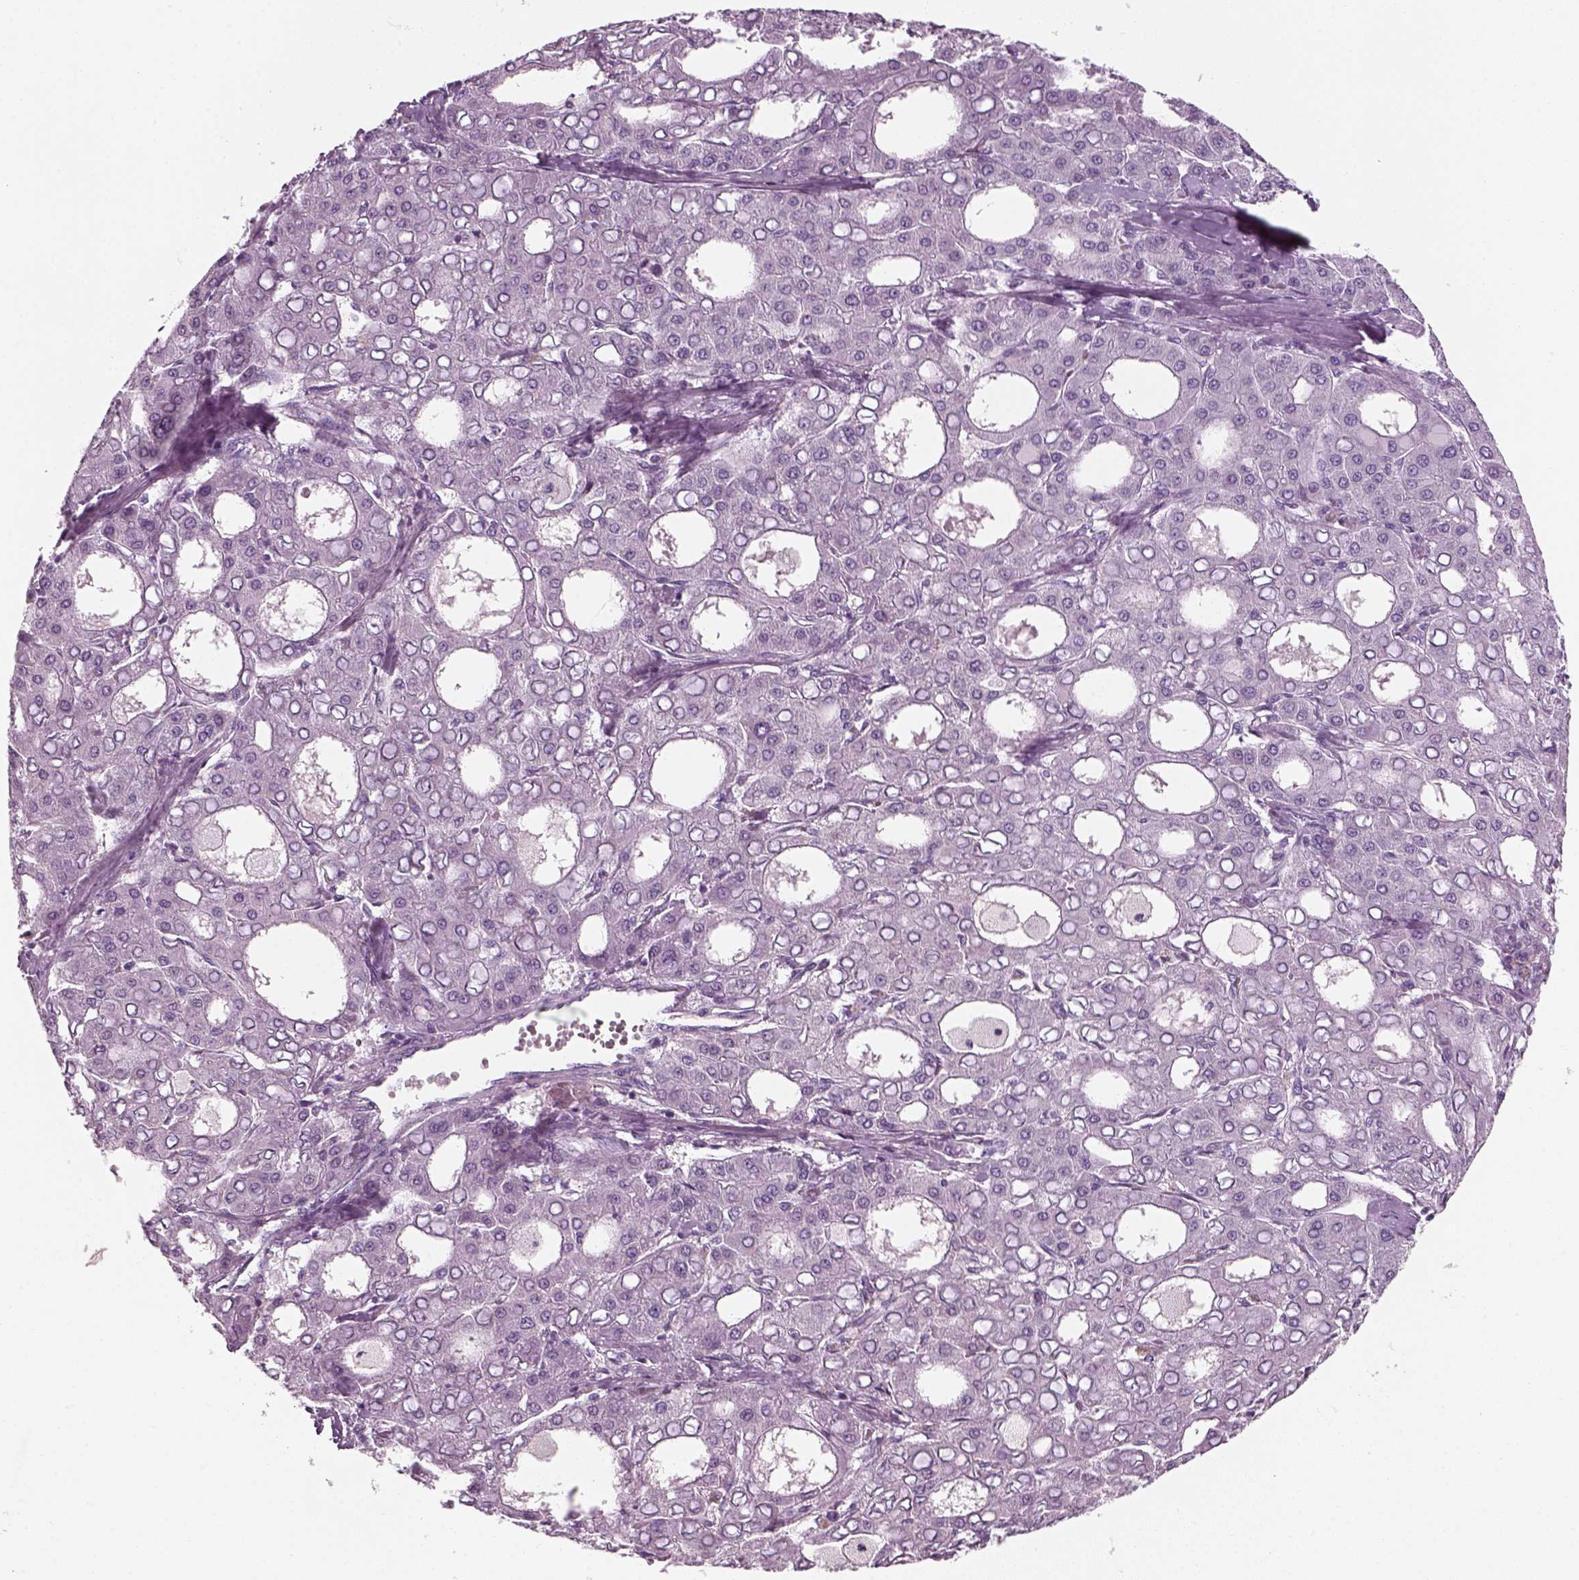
{"staining": {"intensity": "negative", "quantity": "none", "location": "none"}, "tissue": "liver cancer", "cell_type": "Tumor cells", "image_type": "cancer", "snomed": [{"axis": "morphology", "description": "Carcinoma, Hepatocellular, NOS"}, {"axis": "topography", "description": "Liver"}], "caption": "The histopathology image exhibits no significant positivity in tumor cells of hepatocellular carcinoma (liver).", "gene": "KRT75", "patient": {"sex": "male", "age": 65}}